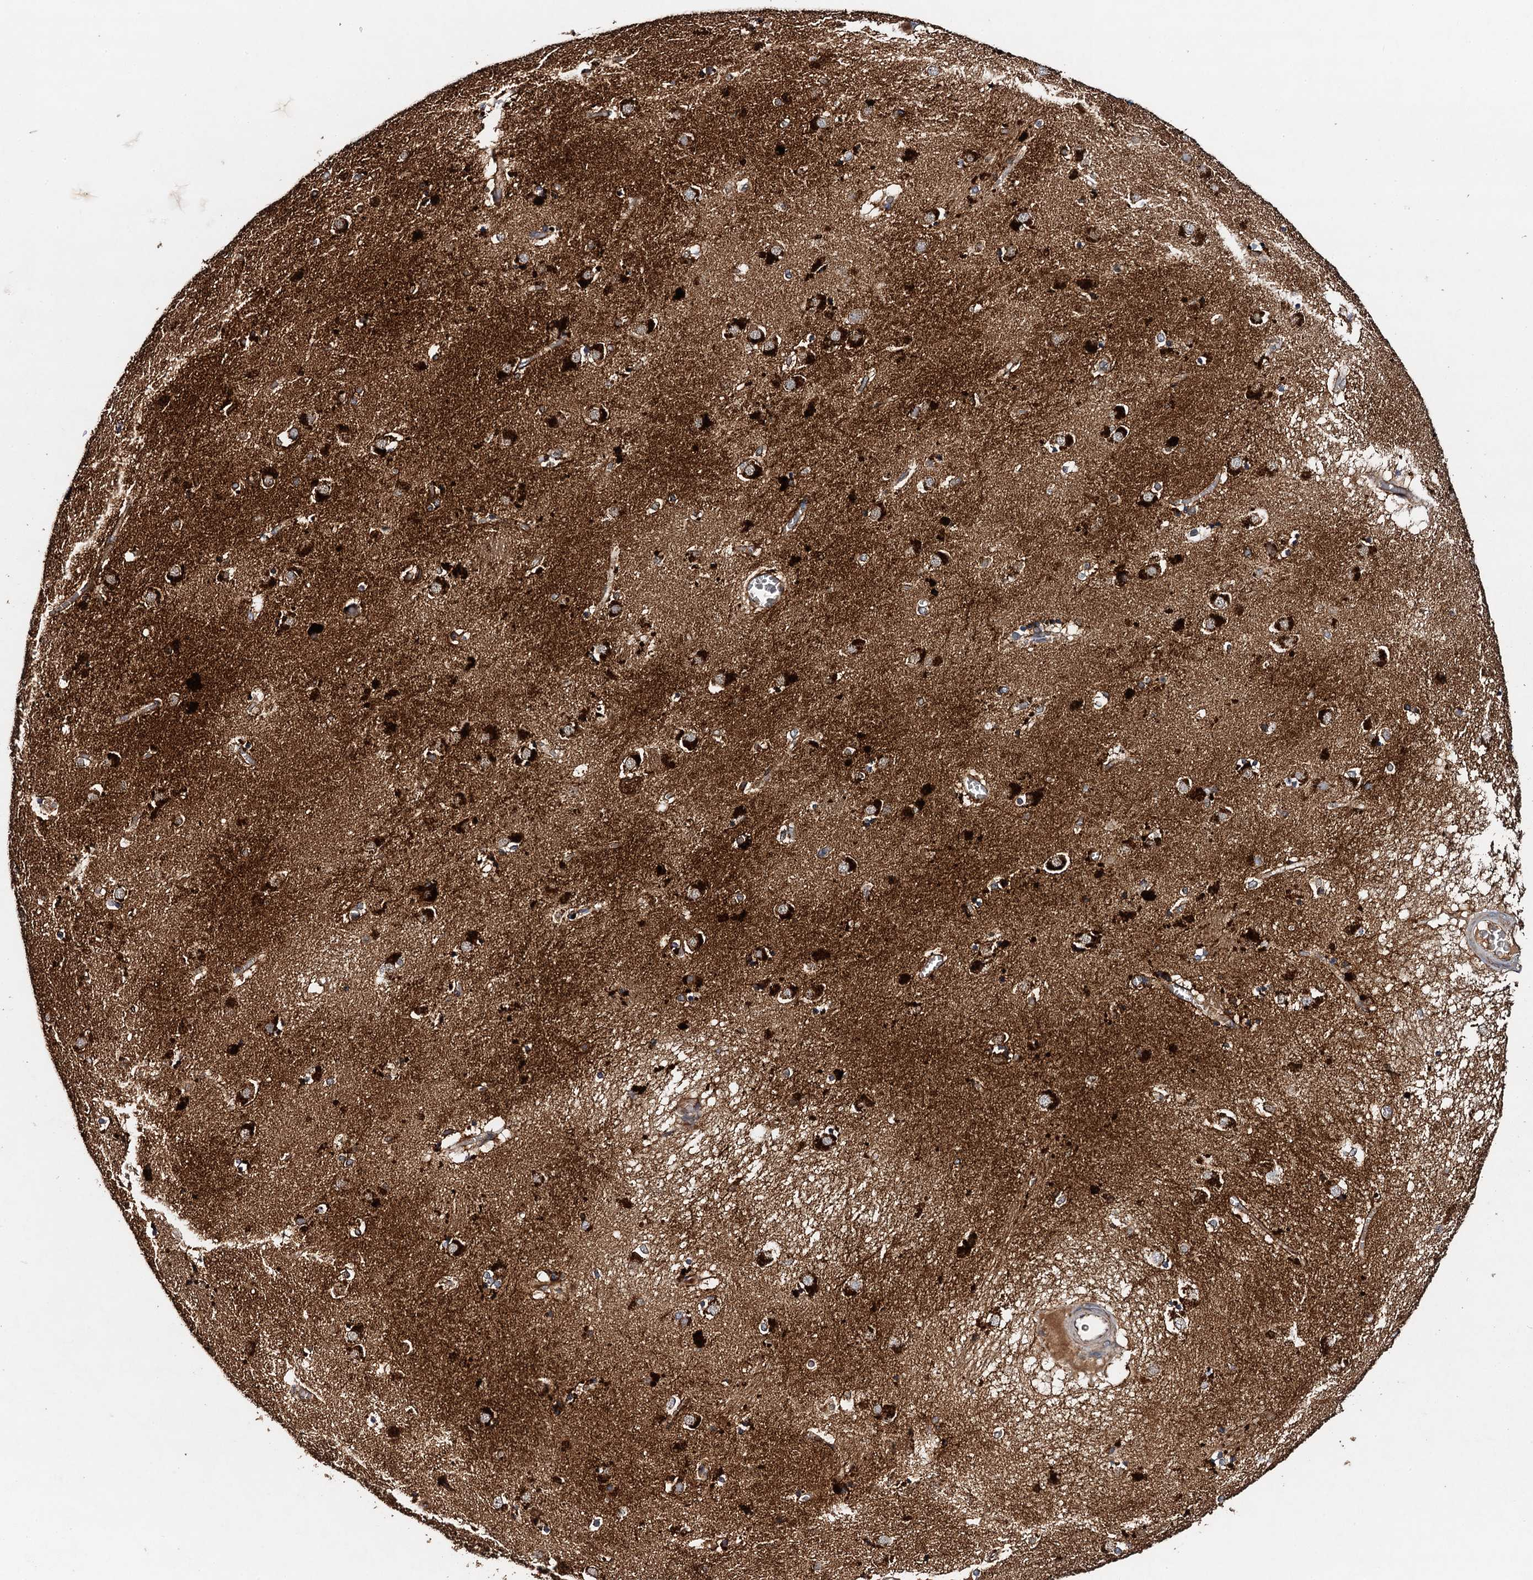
{"staining": {"intensity": "strong", "quantity": "<25%", "location": "cytoplasmic/membranous"}, "tissue": "caudate", "cell_type": "Glial cells", "image_type": "normal", "snomed": [{"axis": "morphology", "description": "Normal tissue, NOS"}, {"axis": "topography", "description": "Lateral ventricle wall"}], "caption": "Benign caudate displays strong cytoplasmic/membranous expression in approximately <25% of glial cells, visualized by immunohistochemistry. (Stains: DAB in brown, nuclei in blue, Microscopy: brightfield microscopy at high magnification).", "gene": "NDUFA13", "patient": {"sex": "male", "age": 70}}